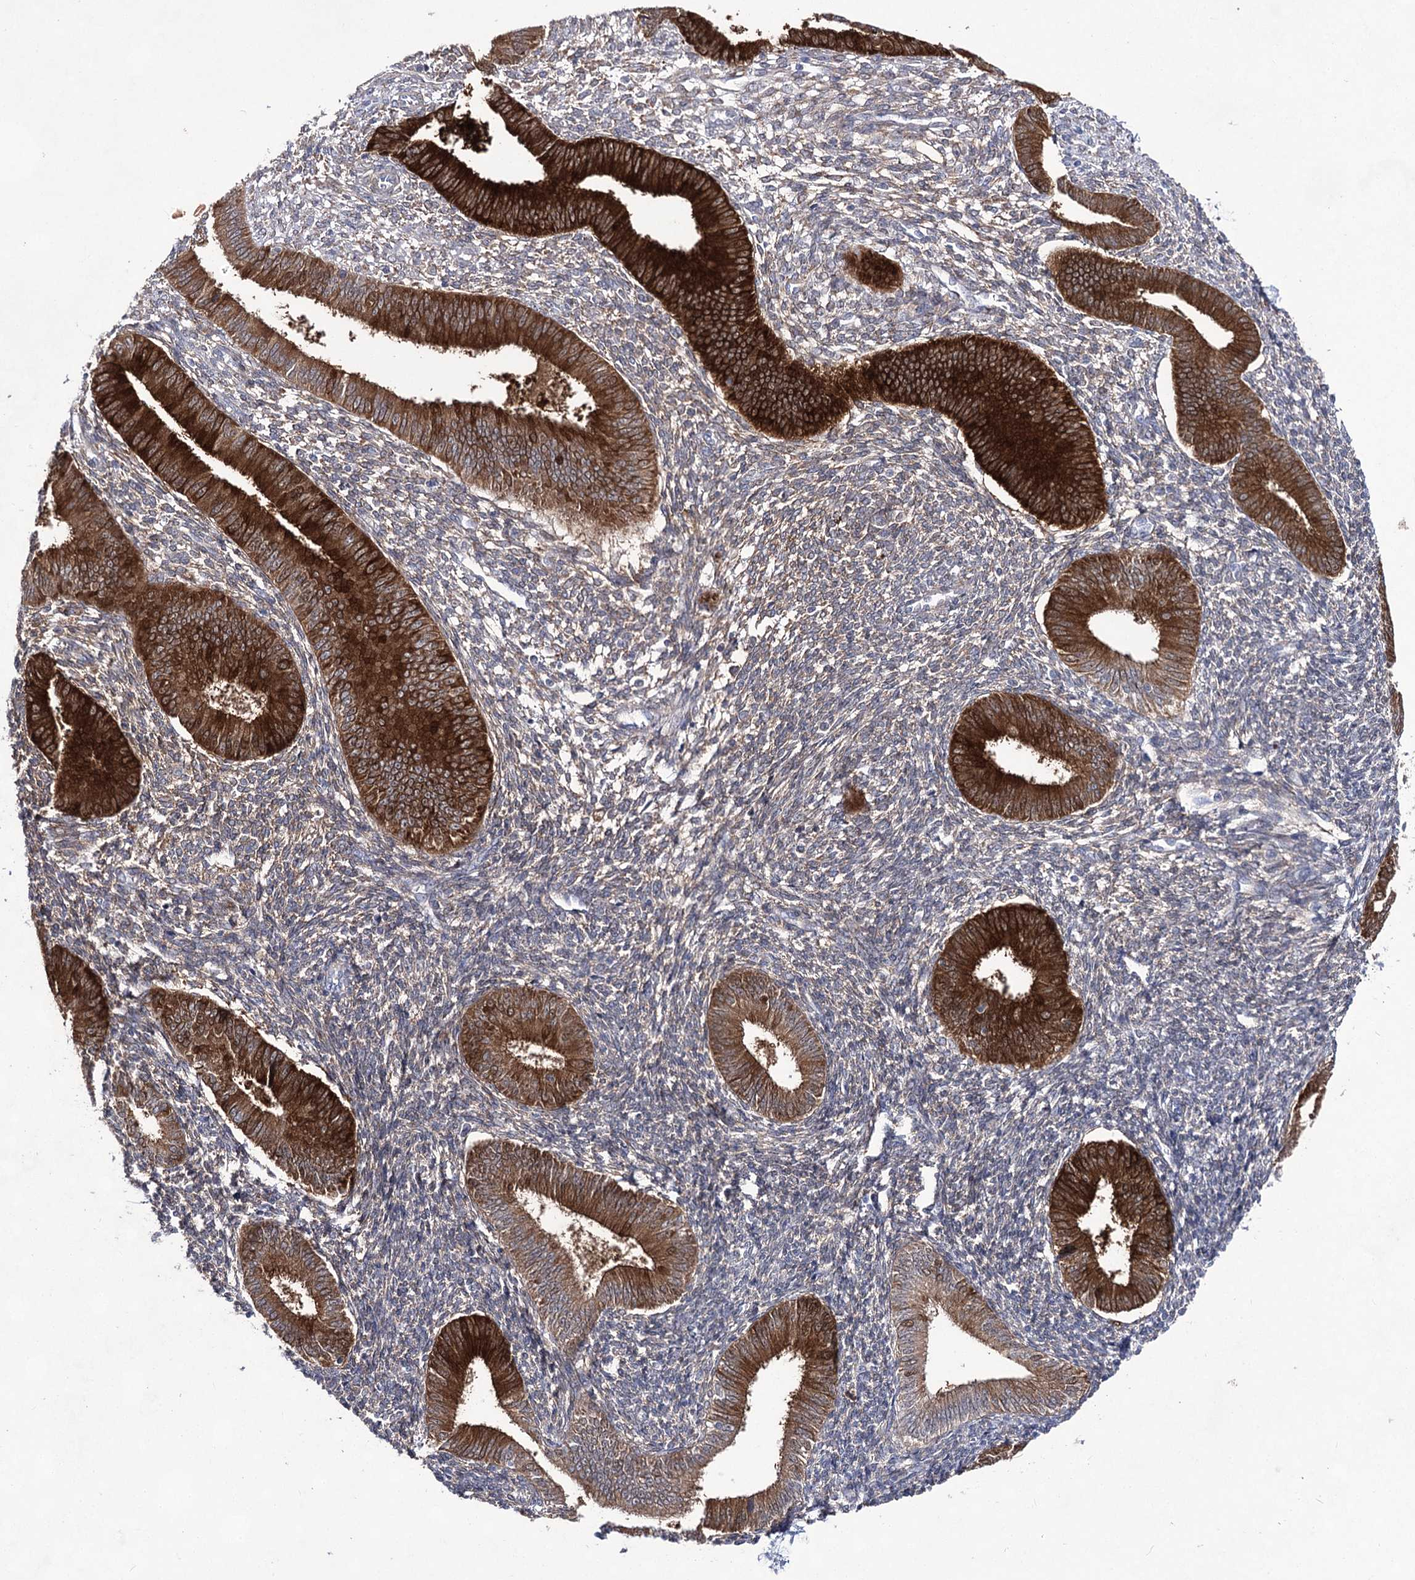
{"staining": {"intensity": "weak", "quantity": "25%-75%", "location": "cytoplasmic/membranous"}, "tissue": "endometrium", "cell_type": "Cells in endometrial stroma", "image_type": "normal", "snomed": [{"axis": "morphology", "description": "Normal tissue, NOS"}, {"axis": "topography", "description": "Uterus"}, {"axis": "topography", "description": "Endometrium"}], "caption": "Immunohistochemistry (DAB) staining of unremarkable human endometrium demonstrates weak cytoplasmic/membranous protein expression in approximately 25%-75% of cells in endometrial stroma.", "gene": "UGDH", "patient": {"sex": "female", "age": 48}}